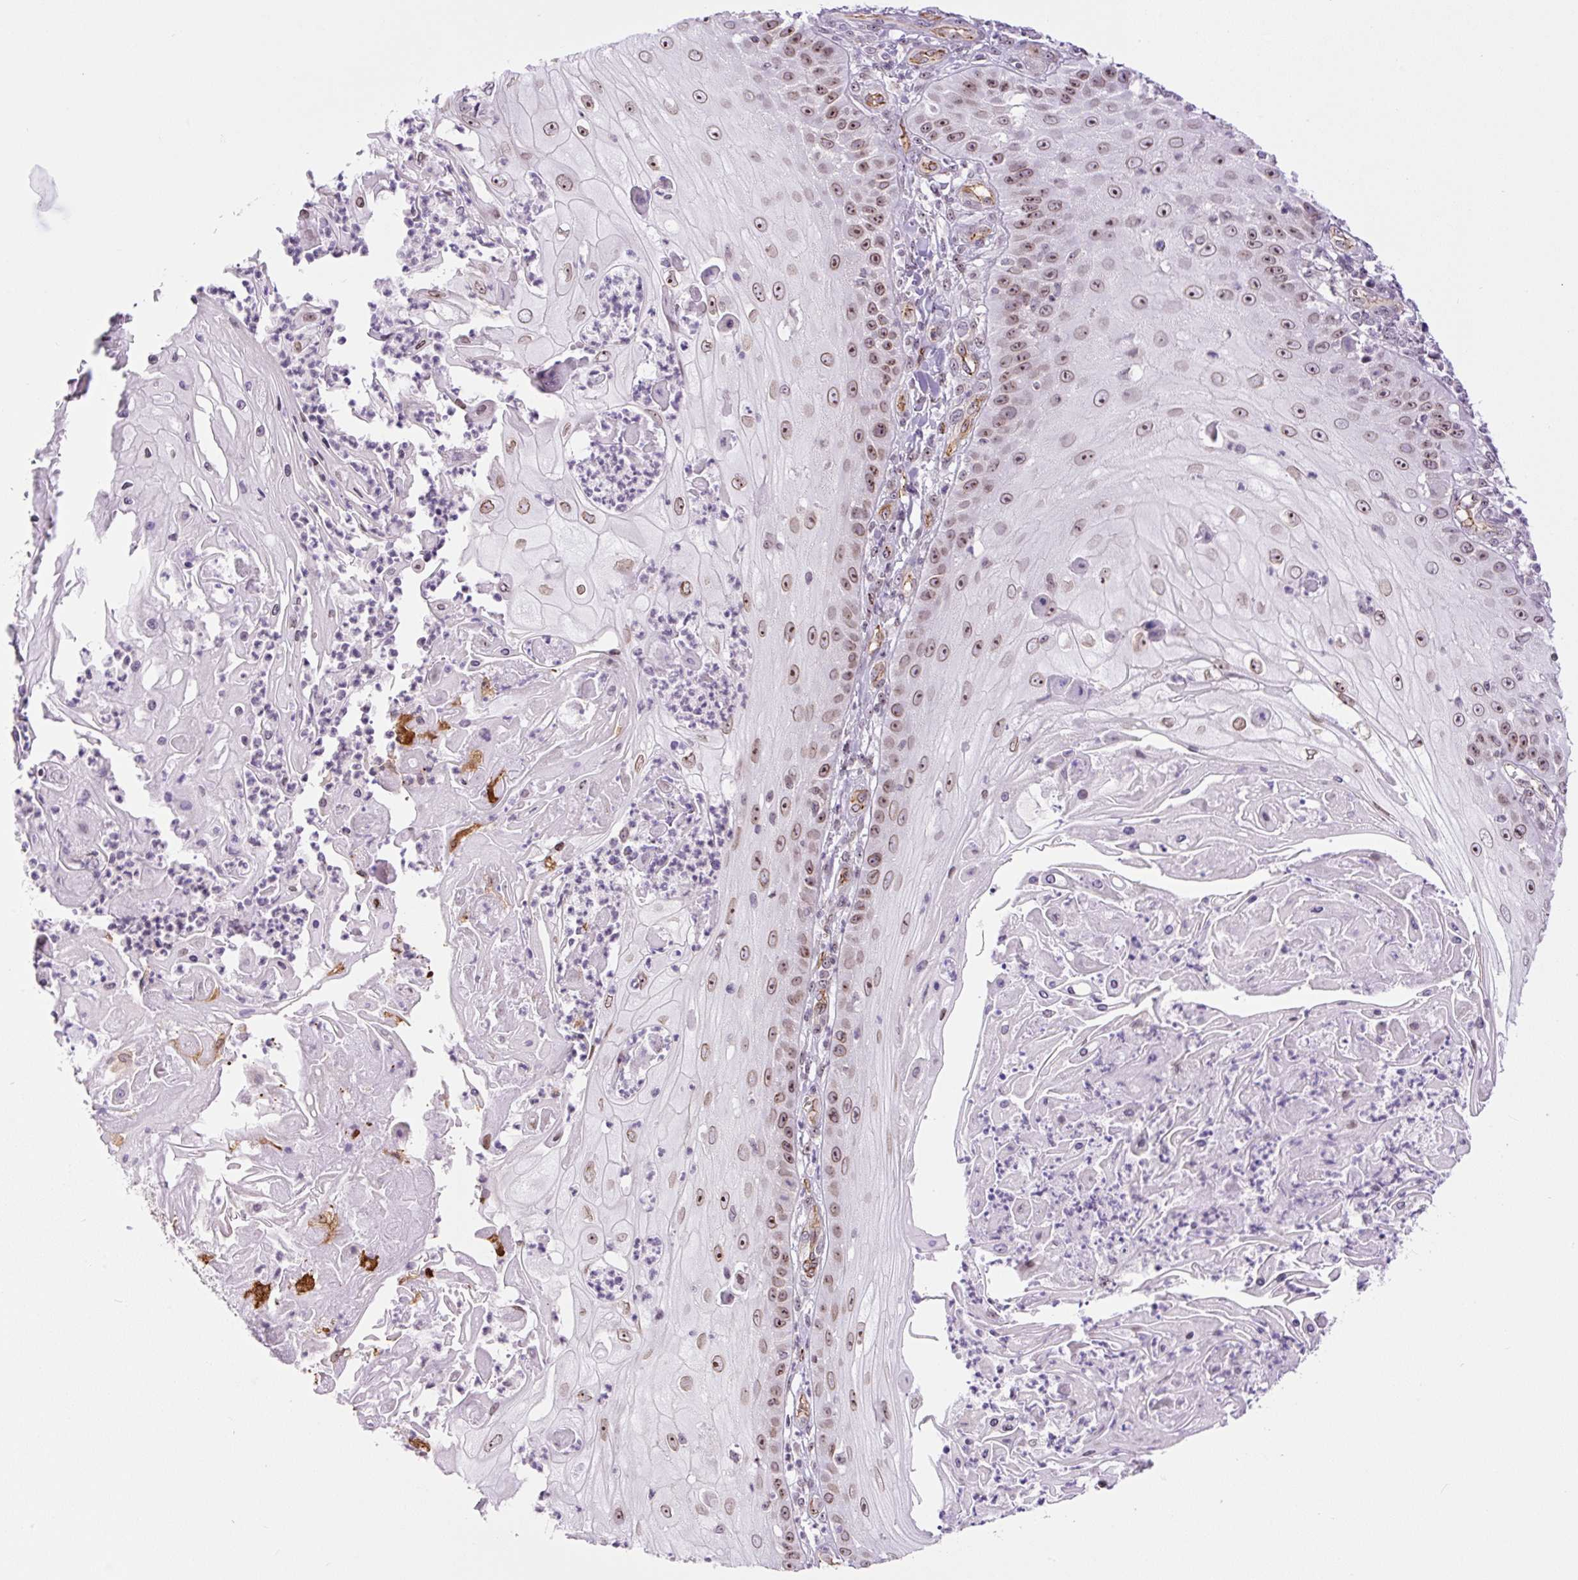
{"staining": {"intensity": "moderate", "quantity": "25%-75%", "location": "nuclear"}, "tissue": "skin cancer", "cell_type": "Tumor cells", "image_type": "cancer", "snomed": [{"axis": "morphology", "description": "Squamous cell carcinoma, NOS"}, {"axis": "topography", "description": "Skin"}], "caption": "Protein expression analysis of skin cancer (squamous cell carcinoma) exhibits moderate nuclear positivity in approximately 25%-75% of tumor cells.", "gene": "MYO5C", "patient": {"sex": "male", "age": 70}}